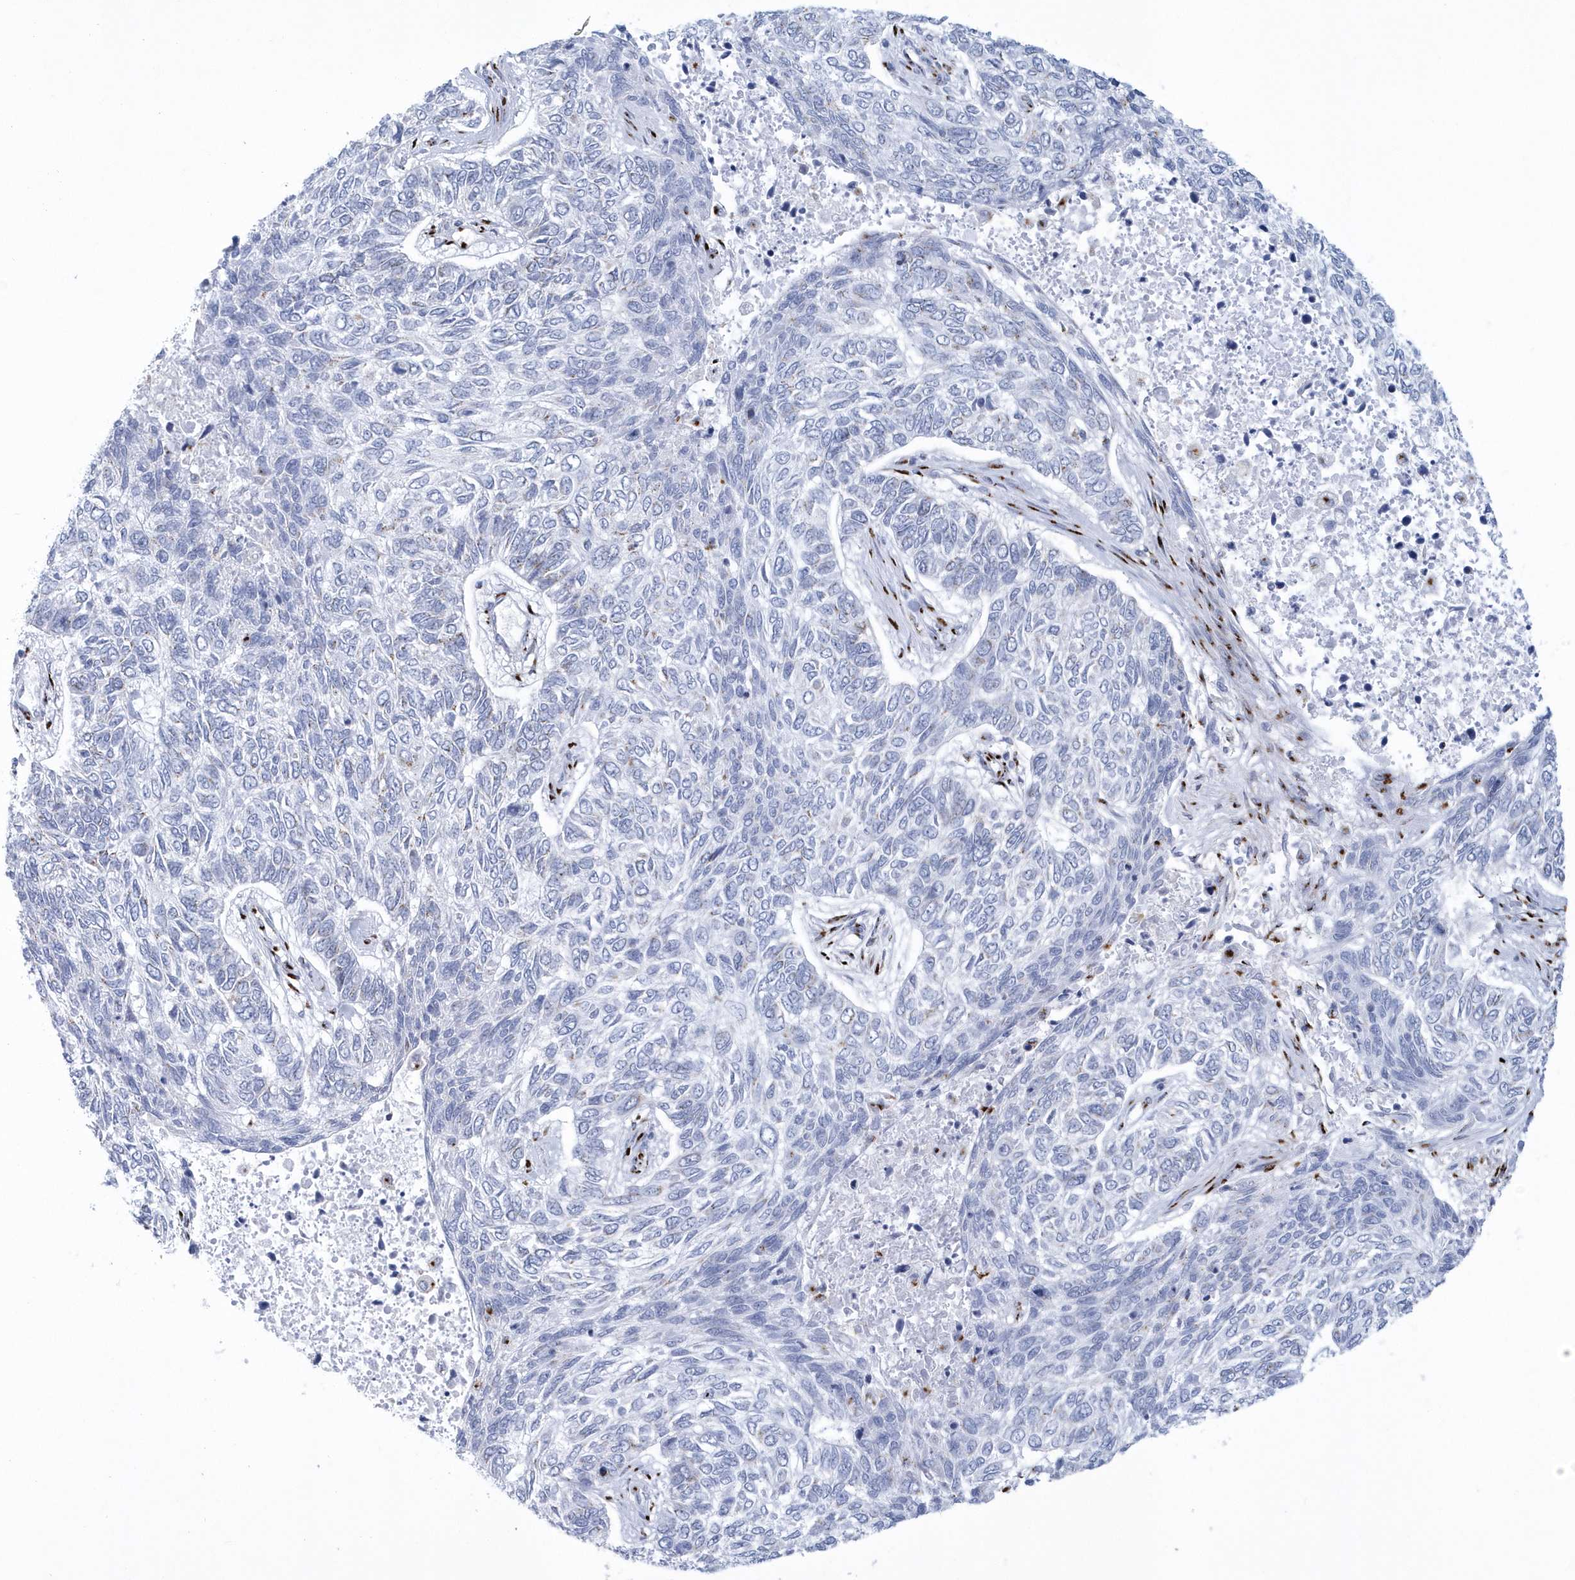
{"staining": {"intensity": "negative", "quantity": "none", "location": "none"}, "tissue": "skin cancer", "cell_type": "Tumor cells", "image_type": "cancer", "snomed": [{"axis": "morphology", "description": "Basal cell carcinoma"}, {"axis": "topography", "description": "Skin"}], "caption": "IHC of human skin cancer demonstrates no expression in tumor cells.", "gene": "SLX9", "patient": {"sex": "female", "age": 65}}